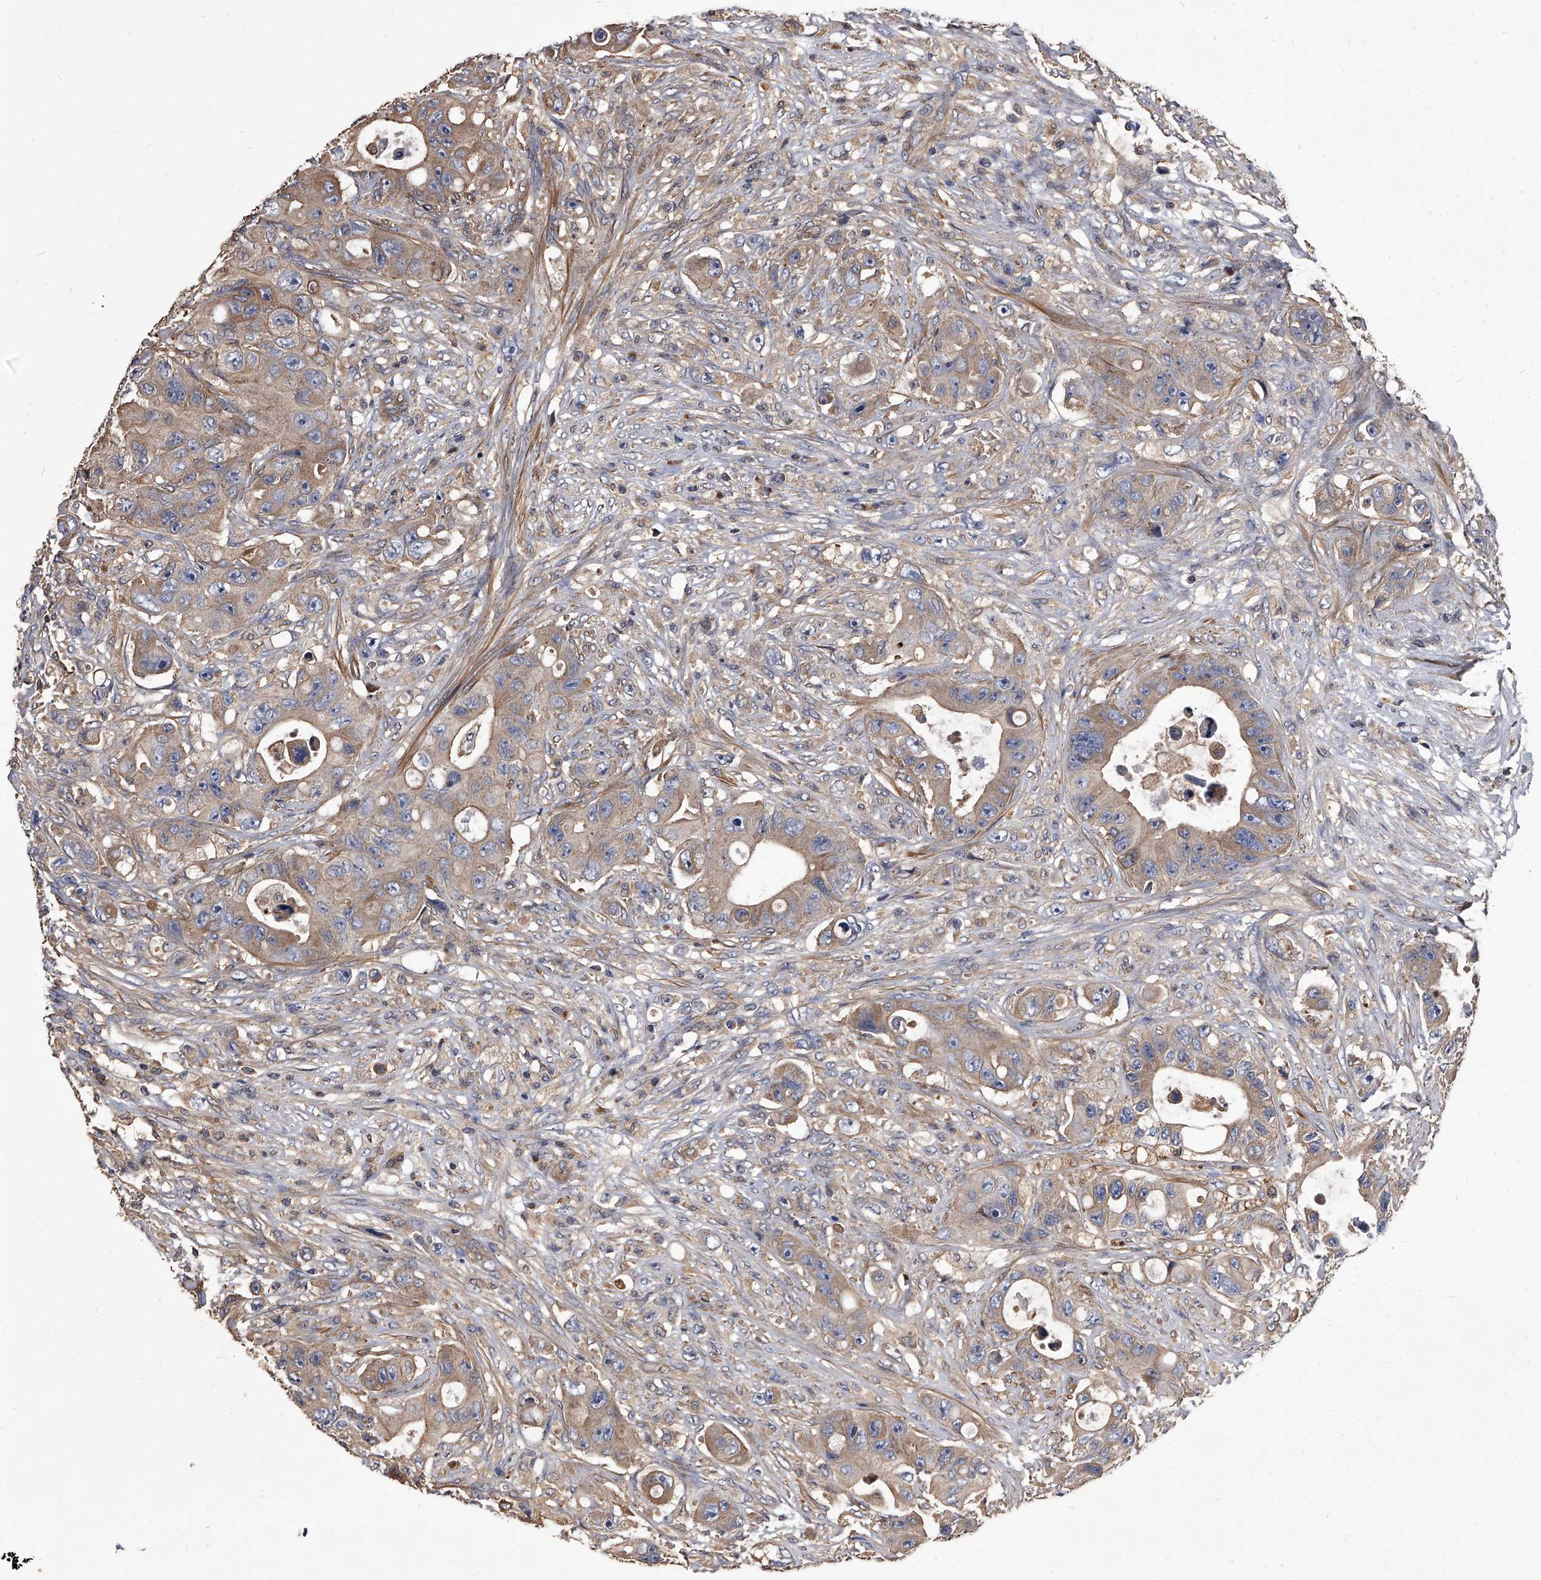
{"staining": {"intensity": "moderate", "quantity": "25%-75%", "location": "cytoplasmic/membranous"}, "tissue": "colorectal cancer", "cell_type": "Tumor cells", "image_type": "cancer", "snomed": [{"axis": "morphology", "description": "Adenocarcinoma, NOS"}, {"axis": "topography", "description": "Colon"}], "caption": "The image exhibits a brown stain indicating the presence of a protein in the cytoplasmic/membranous of tumor cells in adenocarcinoma (colorectal).", "gene": "STK36", "patient": {"sex": "female", "age": 46}}